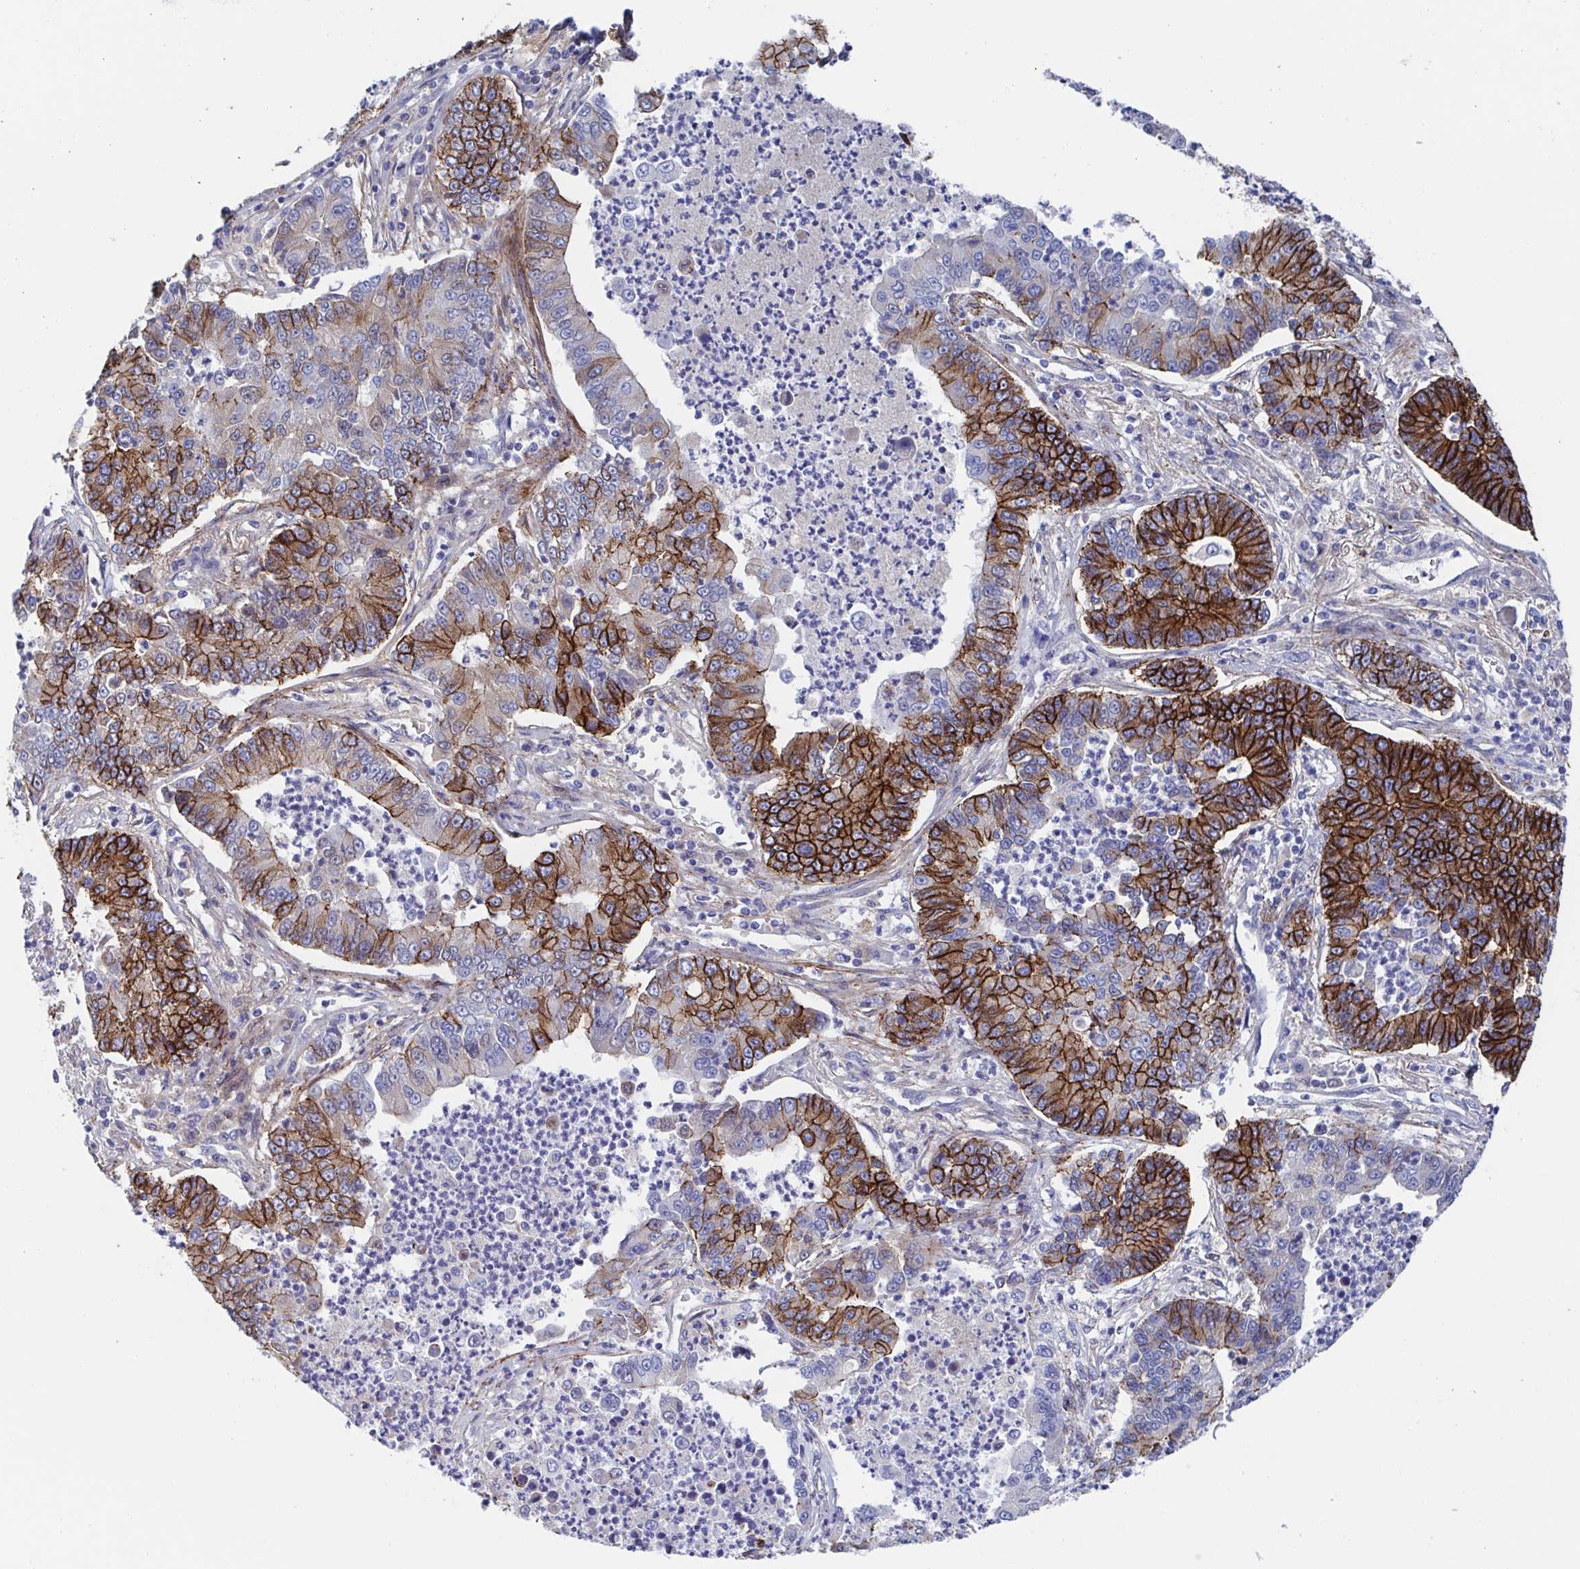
{"staining": {"intensity": "strong", "quantity": "25%-75%", "location": "cytoplasmic/membranous"}, "tissue": "lung cancer", "cell_type": "Tumor cells", "image_type": "cancer", "snomed": [{"axis": "morphology", "description": "Adenocarcinoma, NOS"}, {"axis": "topography", "description": "Lung"}], "caption": "Immunohistochemical staining of lung cancer (adenocarcinoma) demonstrates high levels of strong cytoplasmic/membranous positivity in approximately 25%-75% of tumor cells.", "gene": "CDH2", "patient": {"sex": "female", "age": 57}}